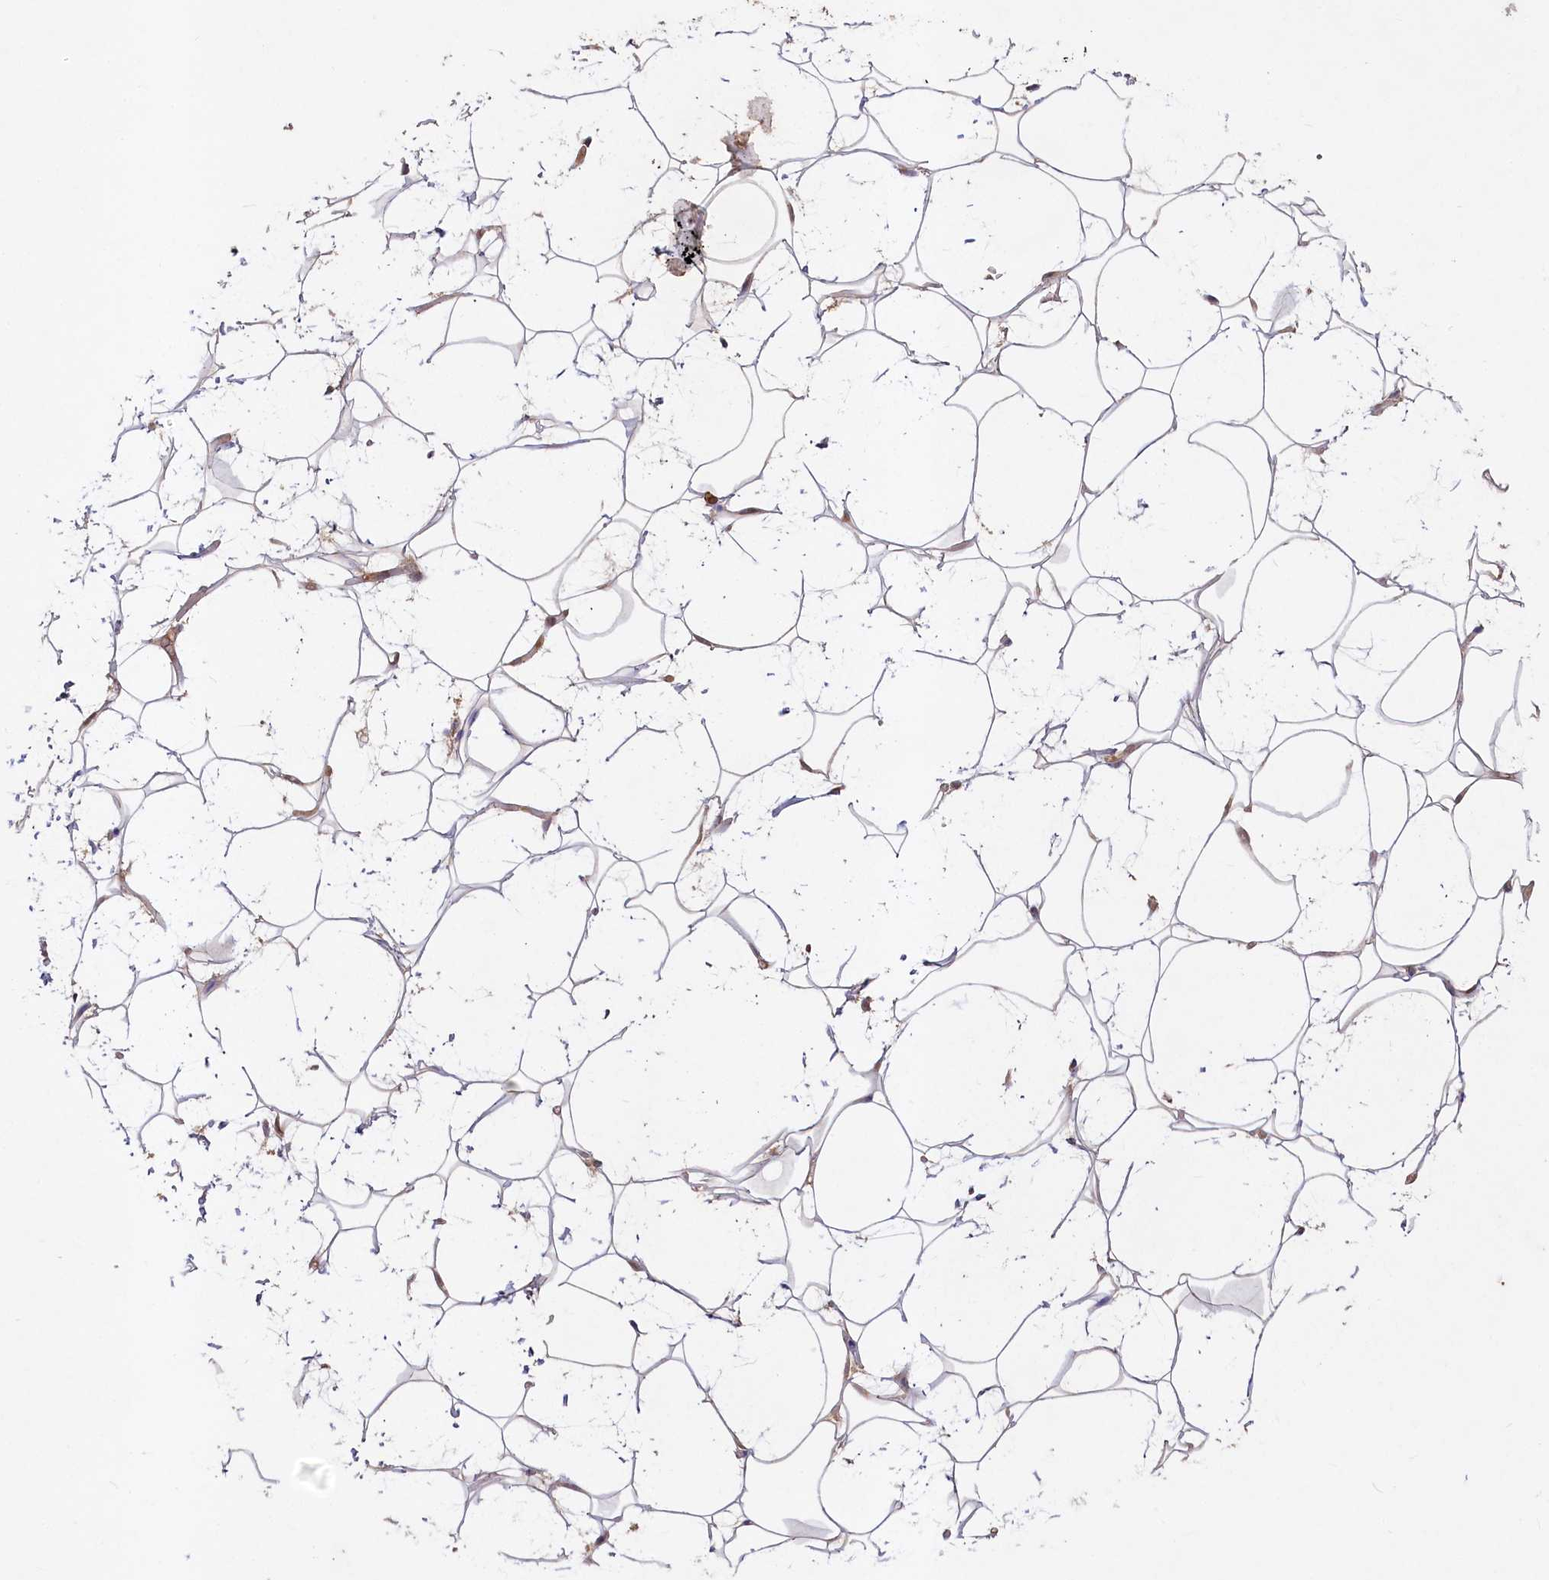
{"staining": {"intensity": "negative", "quantity": "none", "location": "none"}, "tissue": "adipose tissue", "cell_type": "Adipocytes", "image_type": "normal", "snomed": [{"axis": "morphology", "description": "Normal tissue, NOS"}, {"axis": "topography", "description": "Breast"}], "caption": "Immunohistochemistry image of unremarkable adipose tissue: human adipose tissue stained with DAB exhibits no significant protein expression in adipocytes. (Stains: DAB immunohistochemistry (IHC) with hematoxylin counter stain, Microscopy: brightfield microscopy at high magnification).", "gene": "IRAK1BP1", "patient": {"sex": "female", "age": 26}}